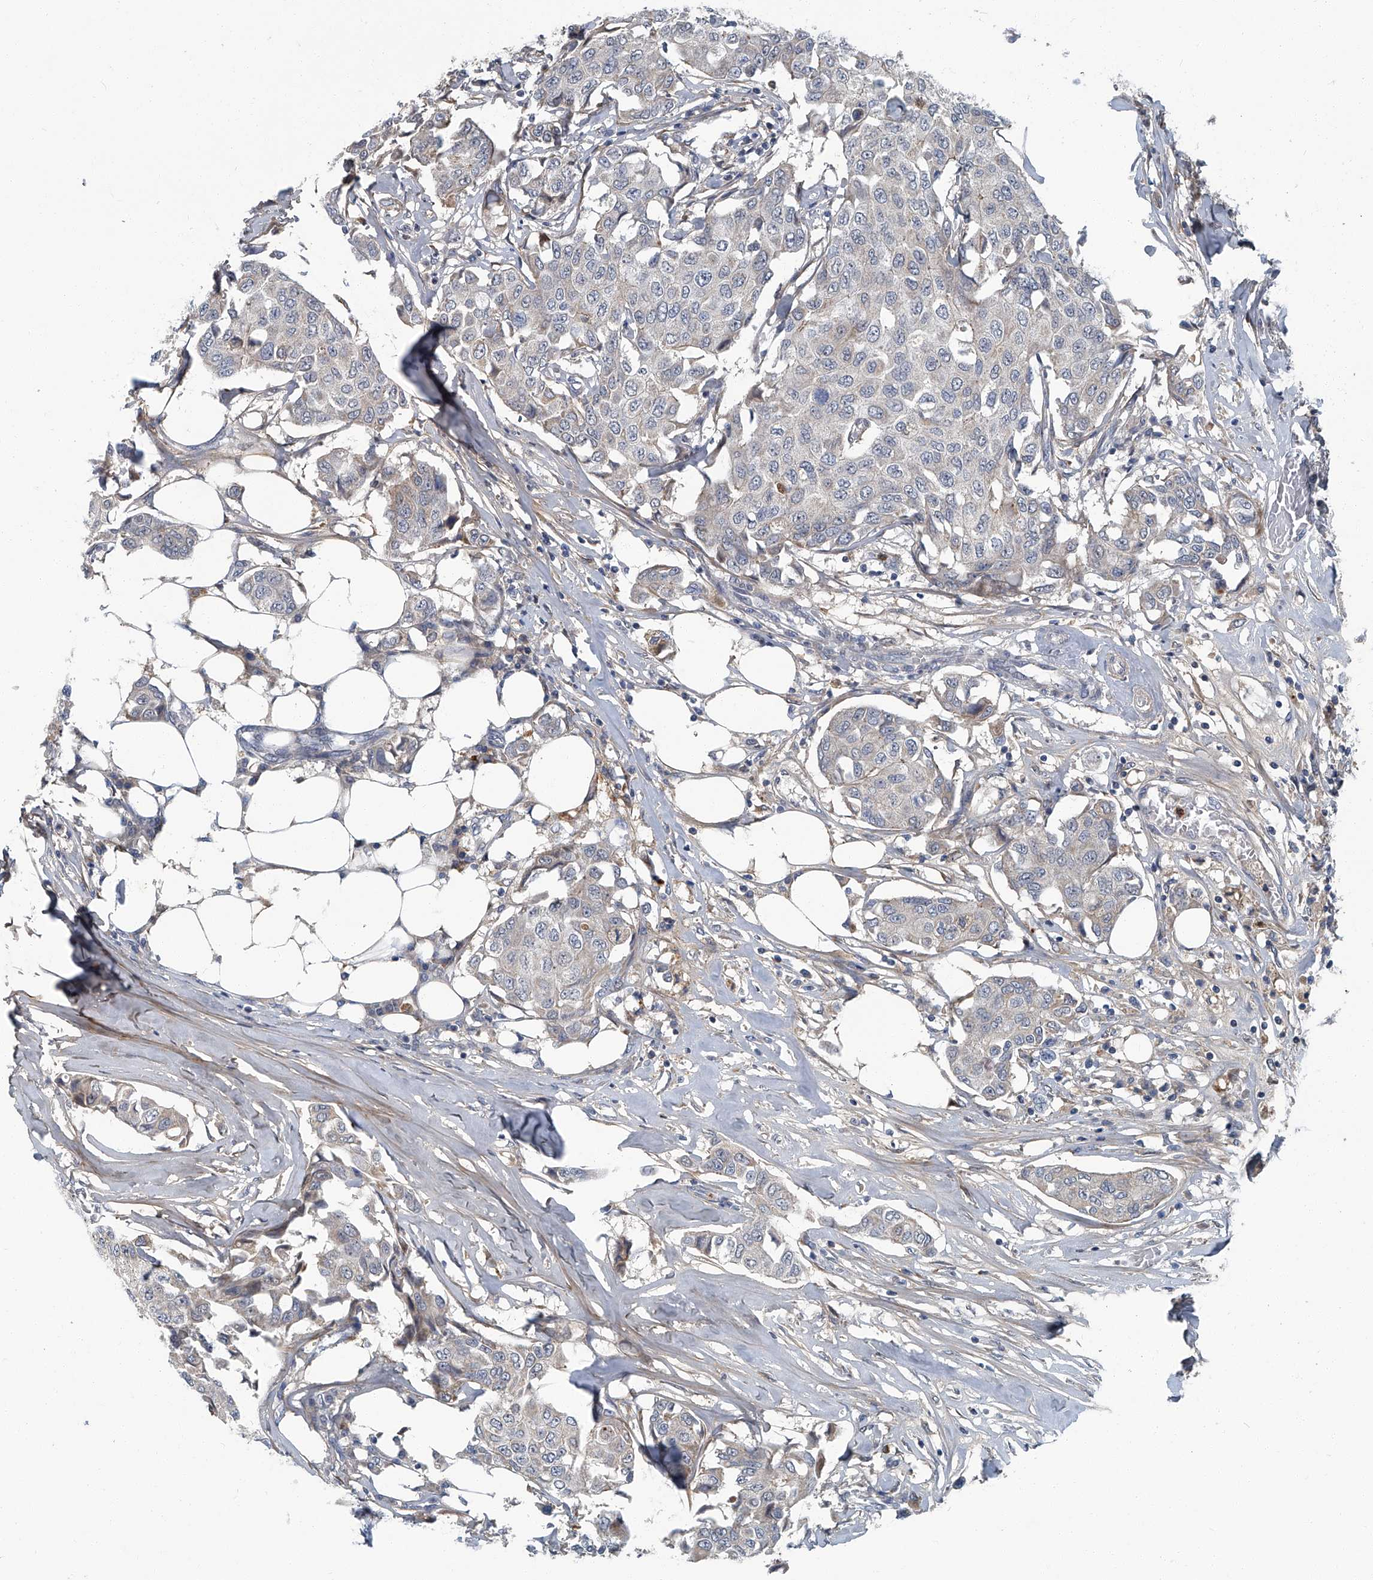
{"staining": {"intensity": "negative", "quantity": "none", "location": "none"}, "tissue": "breast cancer", "cell_type": "Tumor cells", "image_type": "cancer", "snomed": [{"axis": "morphology", "description": "Duct carcinoma"}, {"axis": "topography", "description": "Breast"}], "caption": "This is a image of immunohistochemistry staining of breast cancer (intraductal carcinoma), which shows no staining in tumor cells.", "gene": "AKNAD1", "patient": {"sex": "female", "age": 80}}